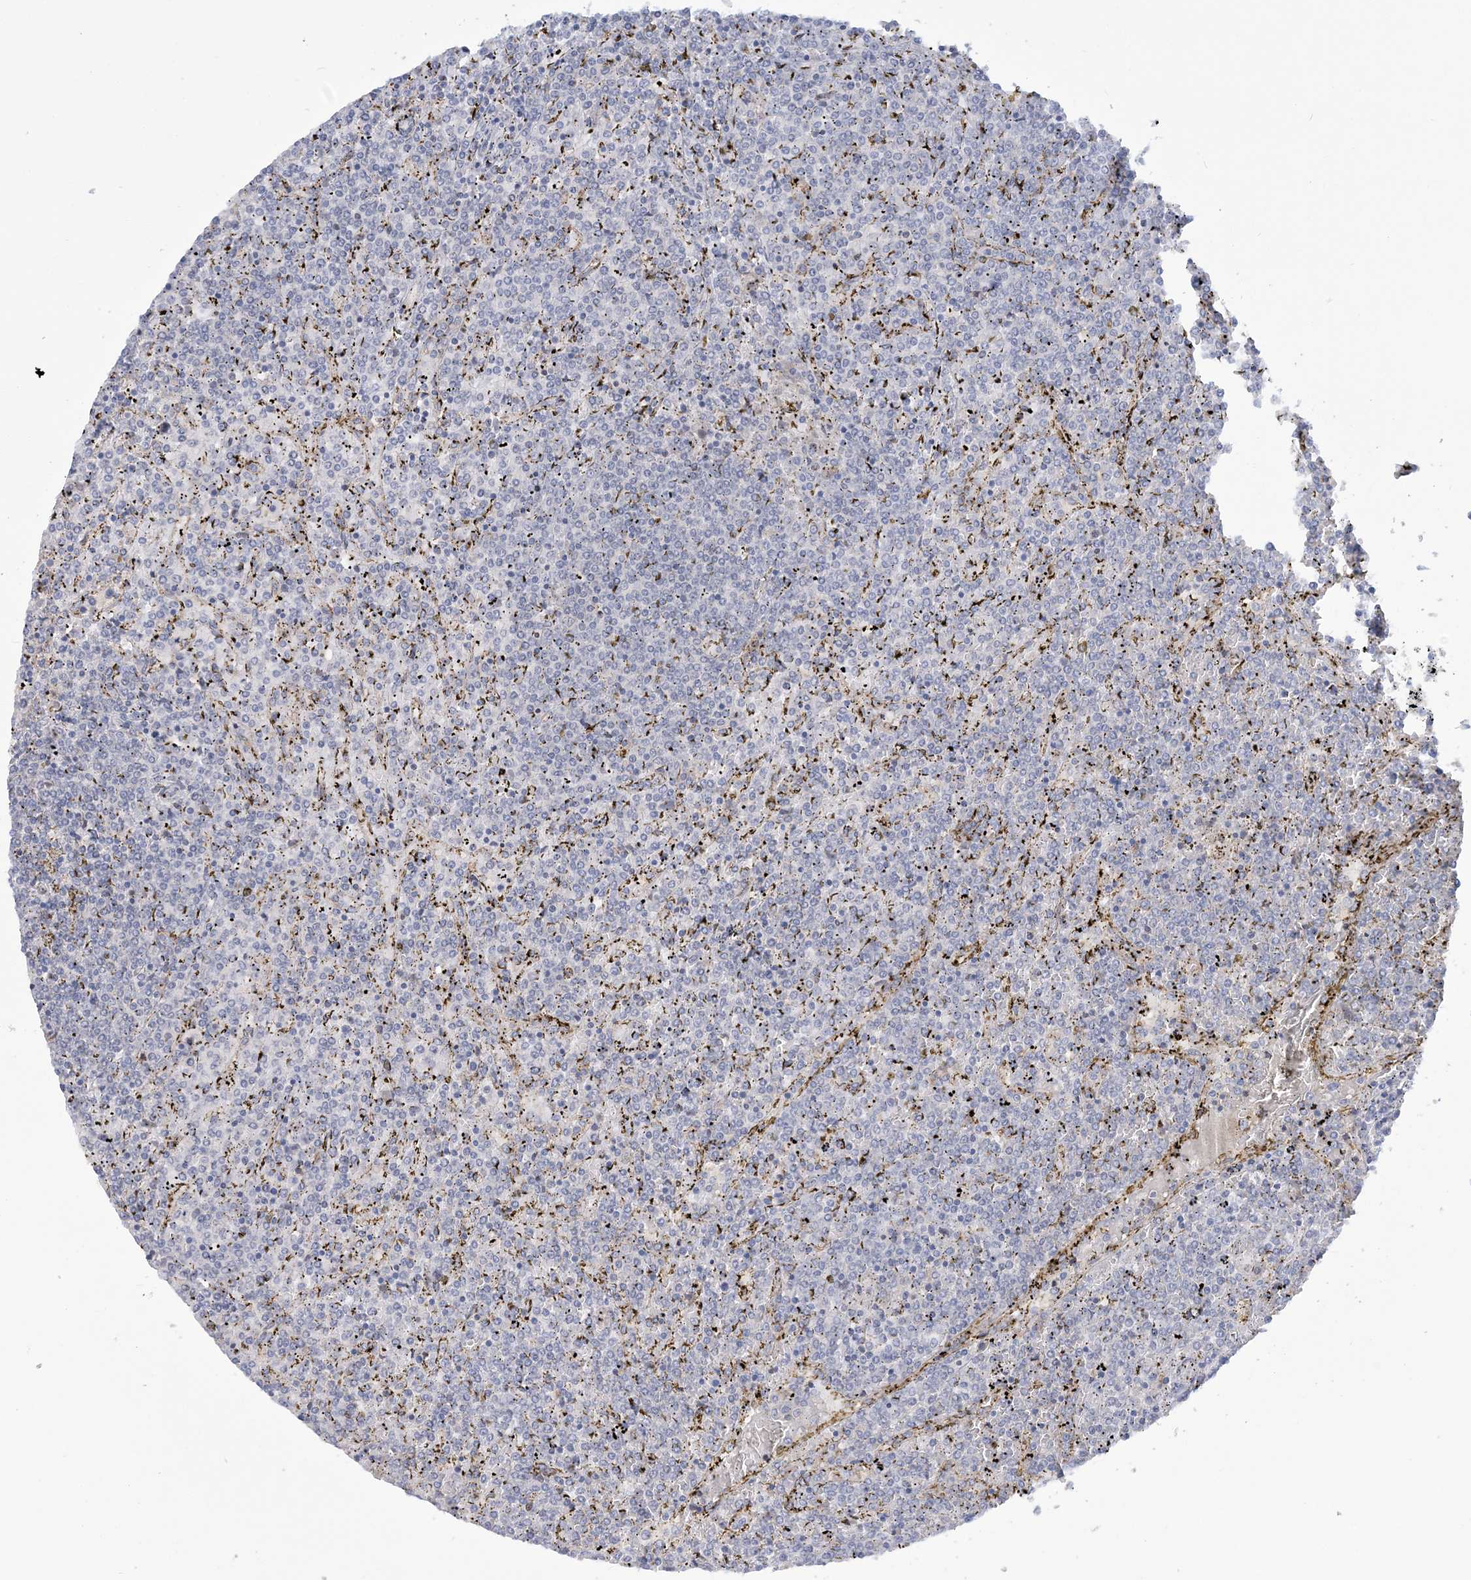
{"staining": {"intensity": "negative", "quantity": "none", "location": "none"}, "tissue": "lymphoma", "cell_type": "Tumor cells", "image_type": "cancer", "snomed": [{"axis": "morphology", "description": "Malignant lymphoma, non-Hodgkin's type, Low grade"}, {"axis": "topography", "description": "Spleen"}], "caption": "Tumor cells are negative for brown protein staining in lymphoma.", "gene": "FARSB", "patient": {"sex": "female", "age": 19}}